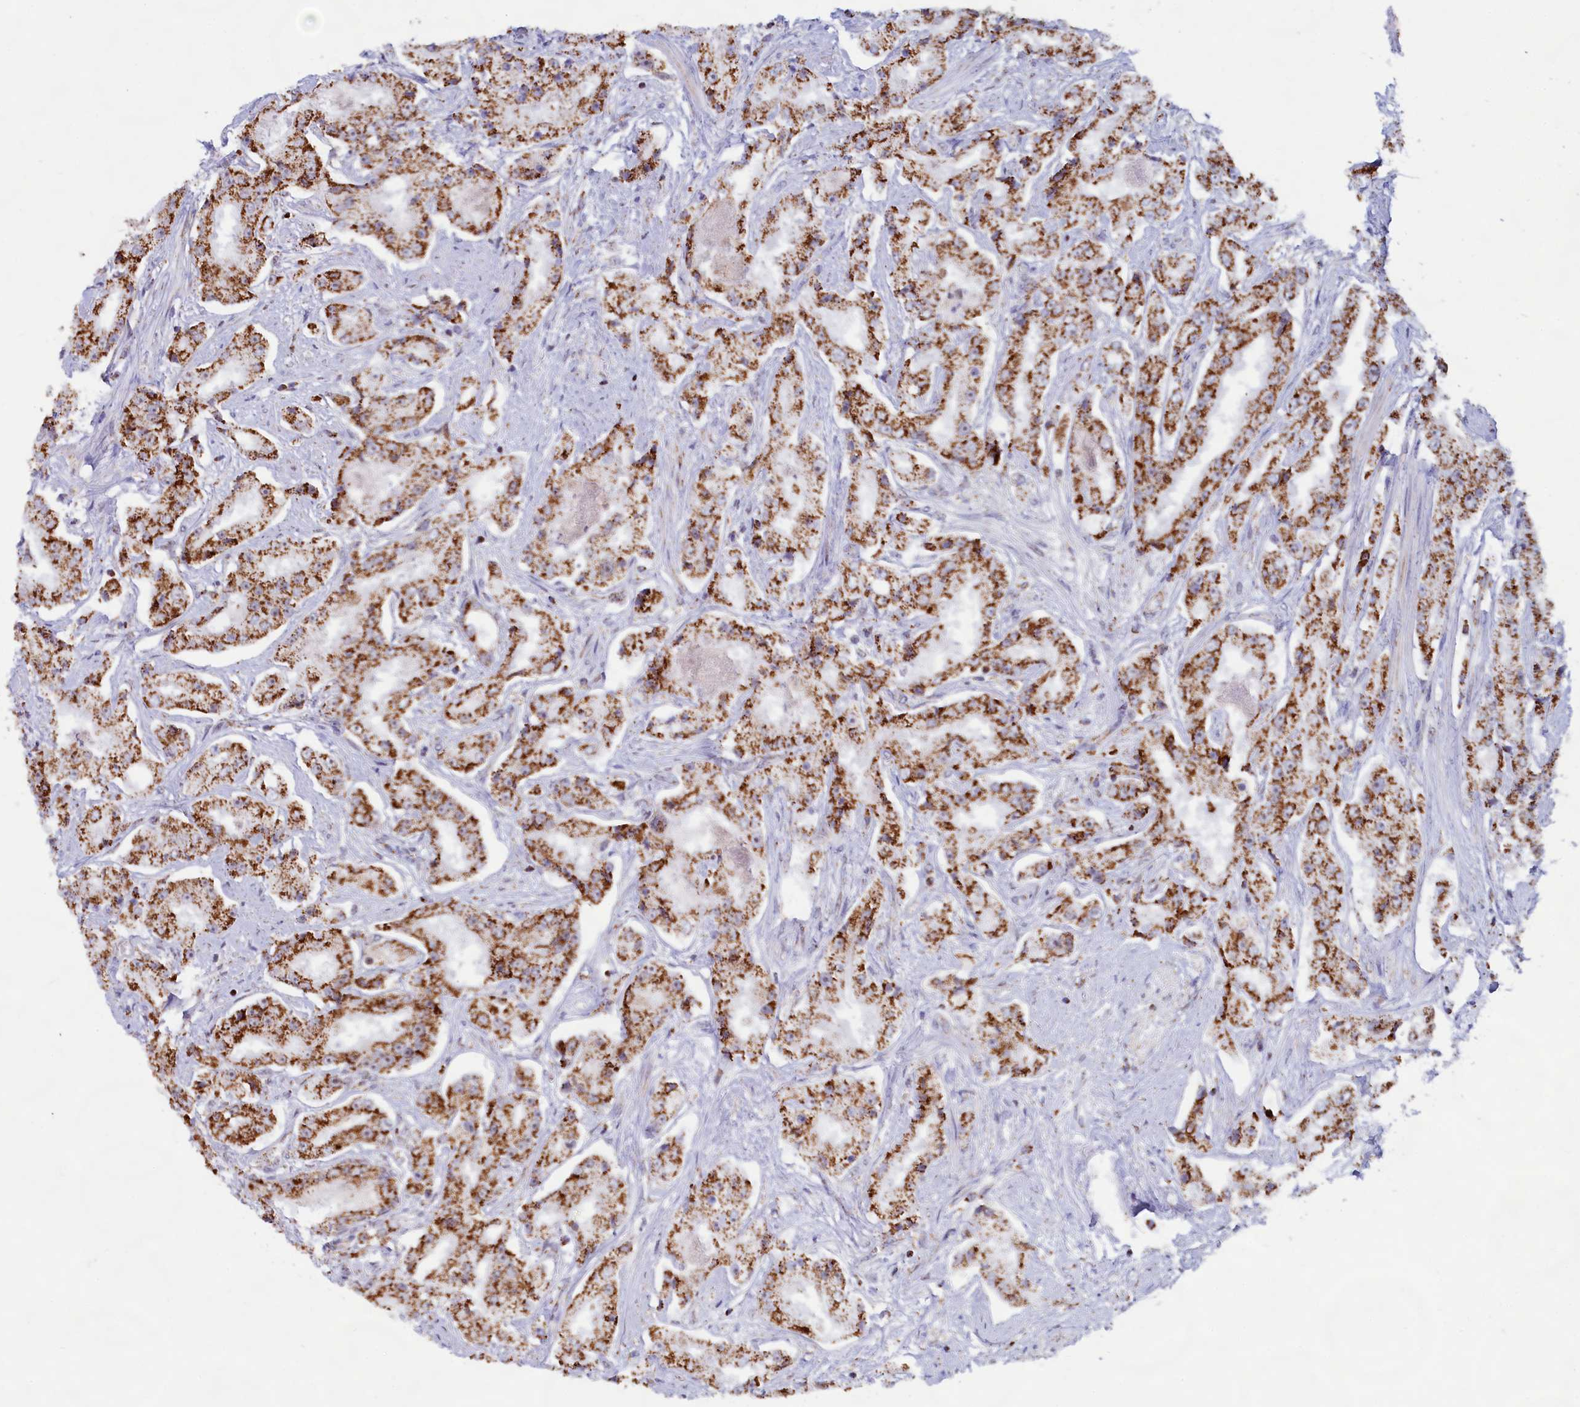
{"staining": {"intensity": "strong", "quantity": ">75%", "location": "cytoplasmic/membranous"}, "tissue": "prostate cancer", "cell_type": "Tumor cells", "image_type": "cancer", "snomed": [{"axis": "morphology", "description": "Adenocarcinoma, High grade"}, {"axis": "topography", "description": "Prostate"}], "caption": "Immunohistochemistry (IHC) histopathology image of human prostate cancer (high-grade adenocarcinoma) stained for a protein (brown), which reveals high levels of strong cytoplasmic/membranous positivity in approximately >75% of tumor cells.", "gene": "C1D", "patient": {"sex": "male", "age": 73}}